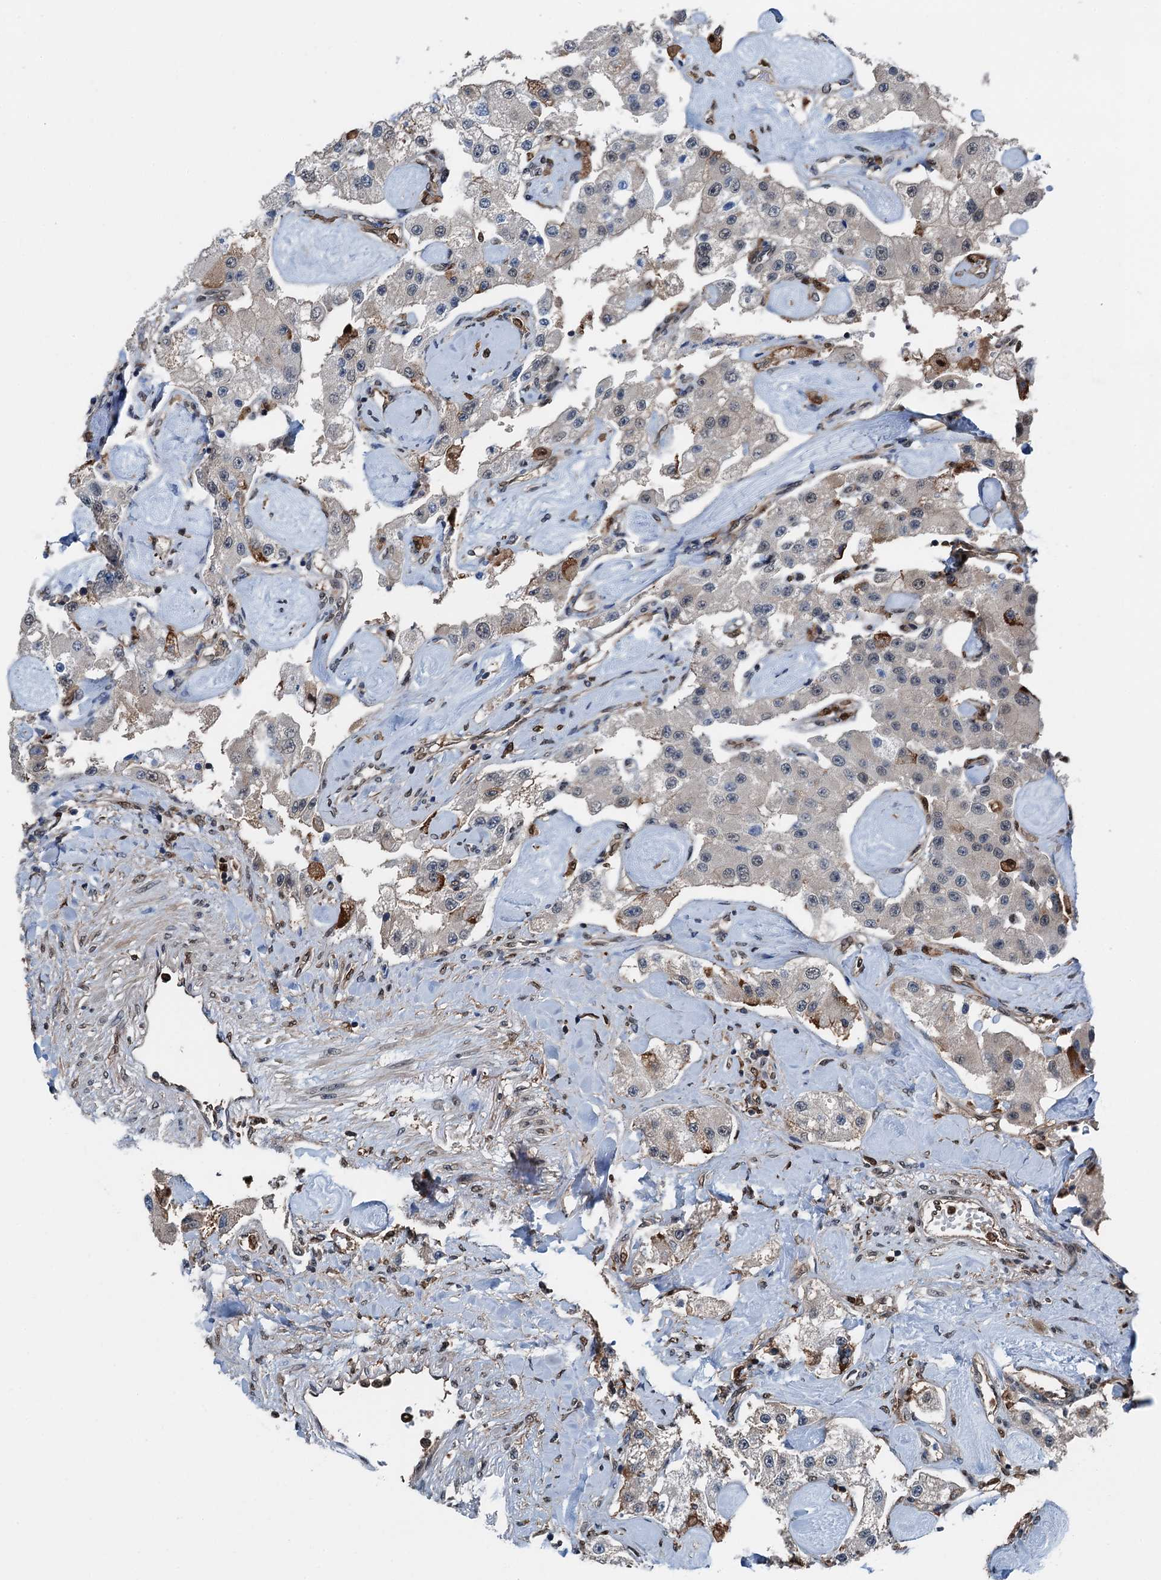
{"staining": {"intensity": "moderate", "quantity": "<25%", "location": "cytoplasmic/membranous"}, "tissue": "carcinoid", "cell_type": "Tumor cells", "image_type": "cancer", "snomed": [{"axis": "morphology", "description": "Carcinoid, malignant, NOS"}, {"axis": "topography", "description": "Pancreas"}], "caption": "Carcinoid stained for a protein shows moderate cytoplasmic/membranous positivity in tumor cells.", "gene": "RNH1", "patient": {"sex": "male", "age": 41}}